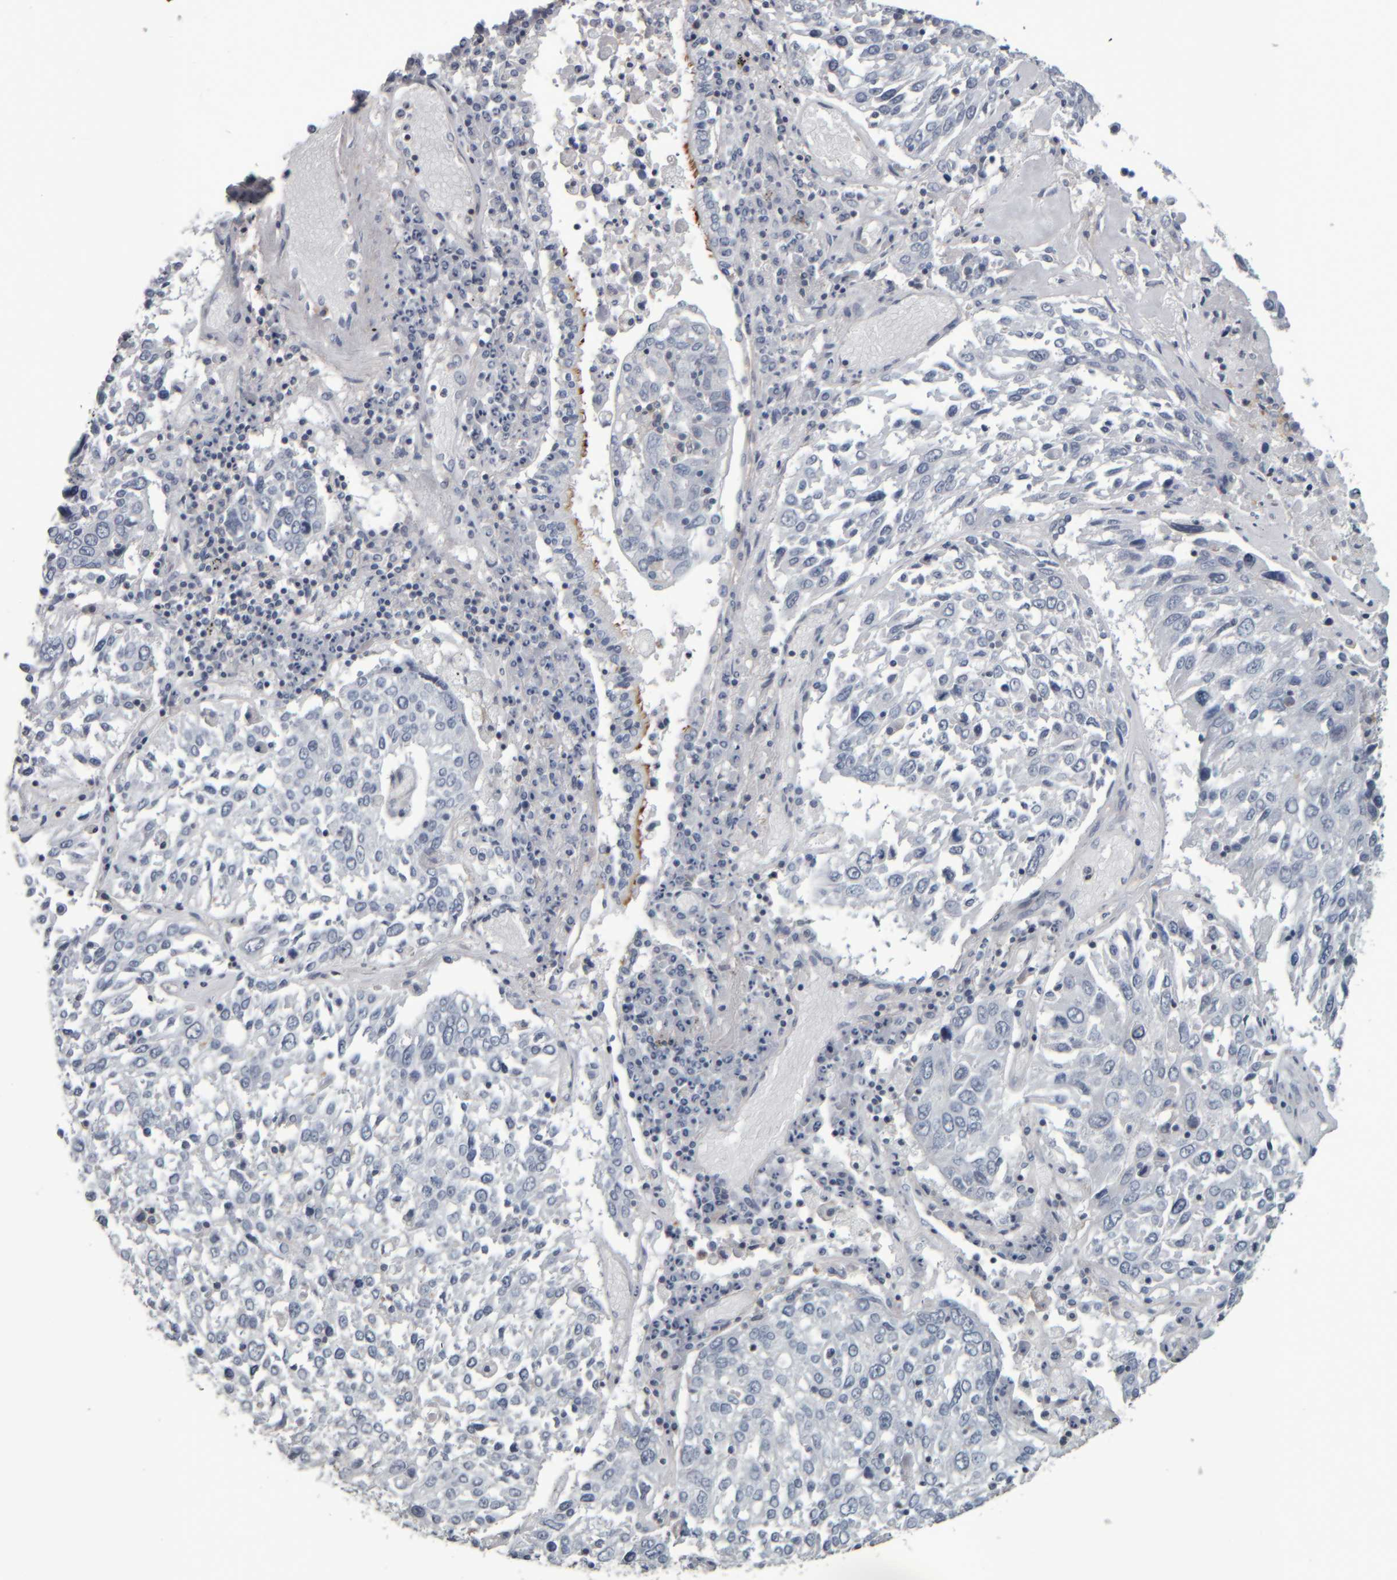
{"staining": {"intensity": "negative", "quantity": "none", "location": "none"}, "tissue": "lung cancer", "cell_type": "Tumor cells", "image_type": "cancer", "snomed": [{"axis": "morphology", "description": "Squamous cell carcinoma, NOS"}, {"axis": "topography", "description": "Lung"}], "caption": "Immunohistochemistry (IHC) of human lung cancer (squamous cell carcinoma) demonstrates no staining in tumor cells.", "gene": "CAVIN4", "patient": {"sex": "male", "age": 65}}